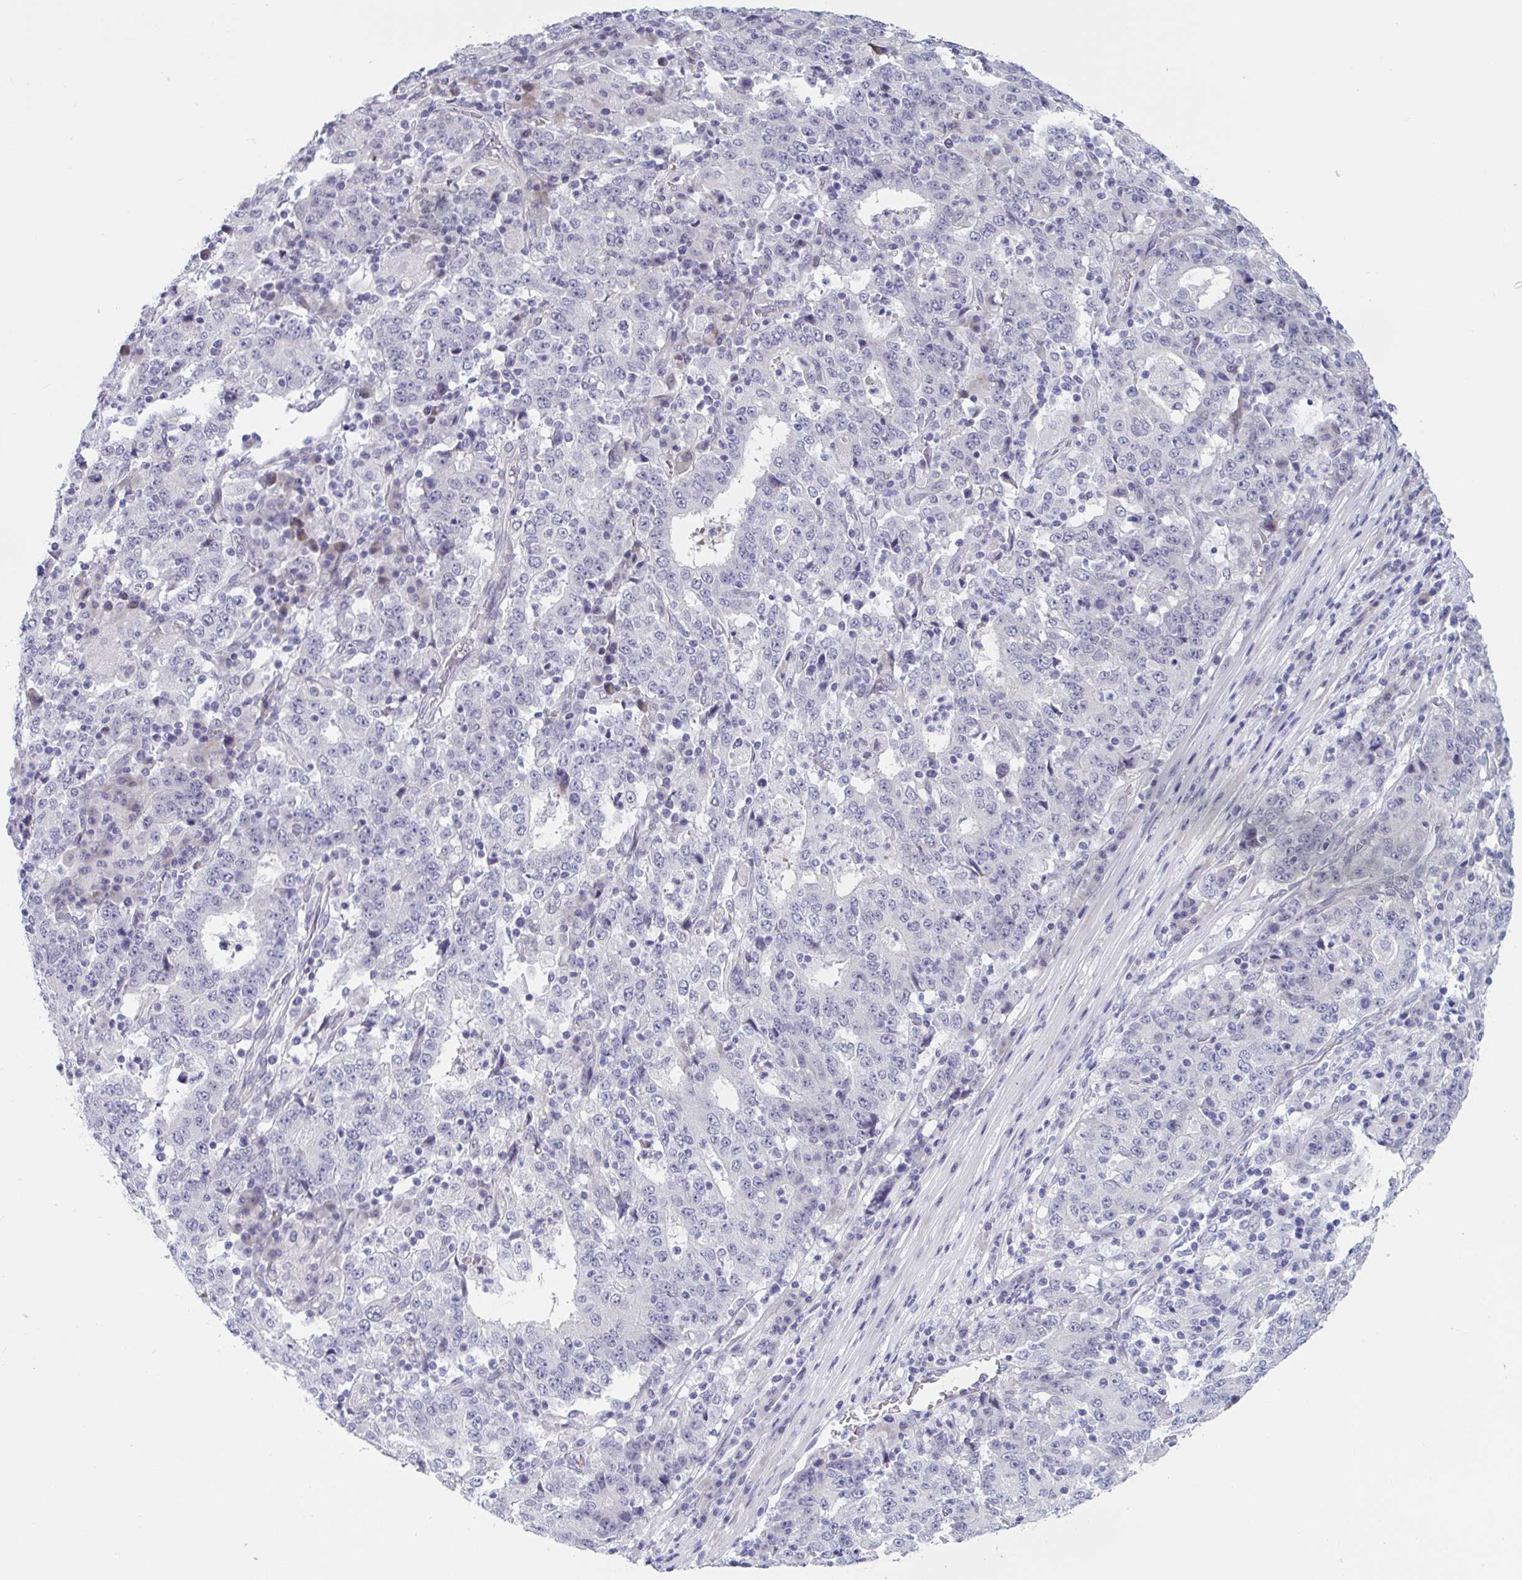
{"staining": {"intensity": "negative", "quantity": "none", "location": "none"}, "tissue": "stomach cancer", "cell_type": "Tumor cells", "image_type": "cancer", "snomed": [{"axis": "morphology", "description": "Adenocarcinoma, NOS"}, {"axis": "topography", "description": "Stomach"}], "caption": "Human adenocarcinoma (stomach) stained for a protein using IHC exhibits no positivity in tumor cells.", "gene": "TCEAL8", "patient": {"sex": "male", "age": 59}}